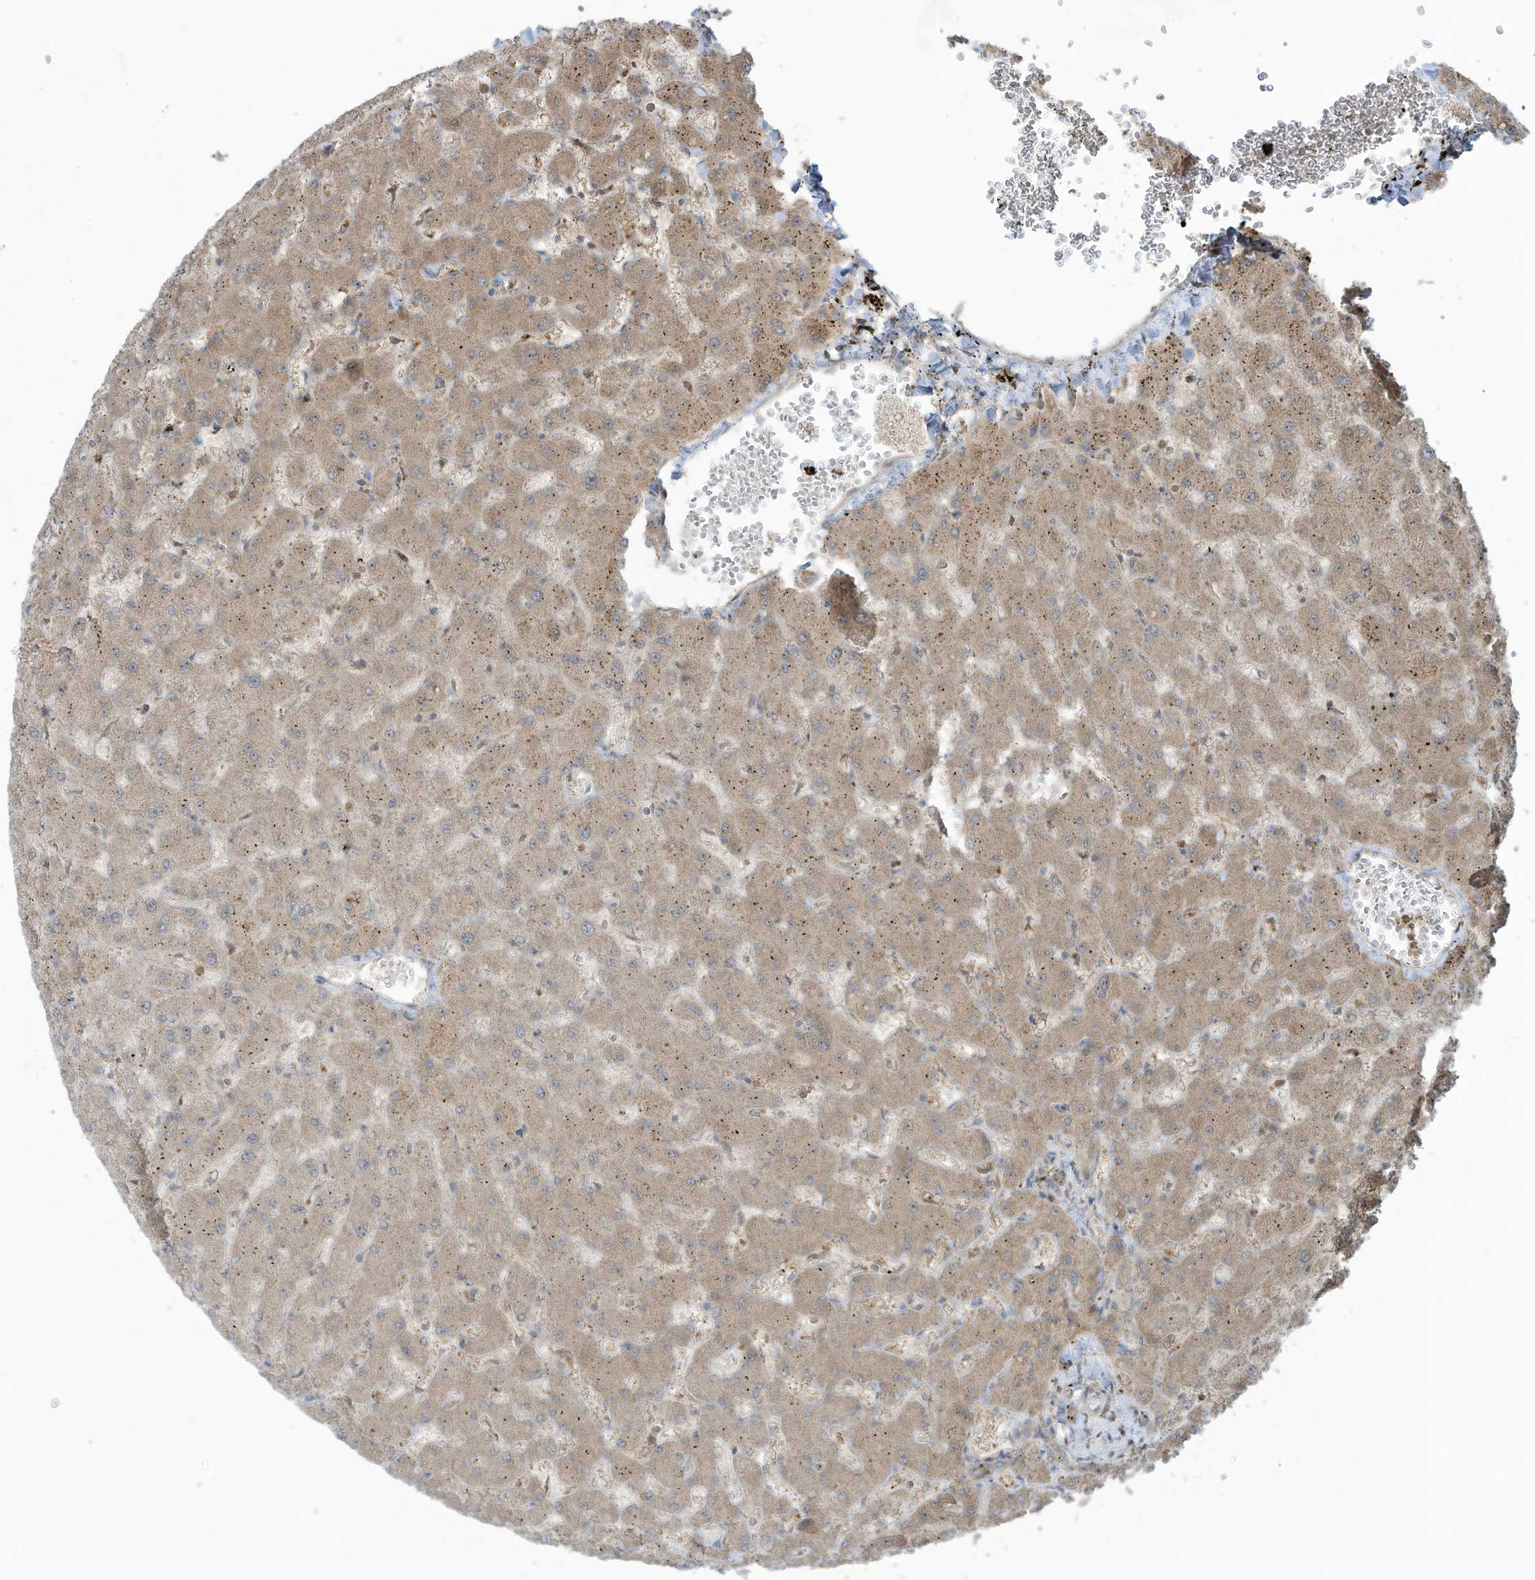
{"staining": {"intensity": "weak", "quantity": ">75%", "location": "cytoplasmic/membranous"}, "tissue": "liver", "cell_type": "Cholangiocytes", "image_type": "normal", "snomed": [{"axis": "morphology", "description": "Normal tissue, NOS"}, {"axis": "topography", "description": "Liver"}], "caption": "An immunohistochemistry (IHC) micrograph of normal tissue is shown. Protein staining in brown shows weak cytoplasmic/membranous positivity in liver within cholangiocytes.", "gene": "CARF", "patient": {"sex": "female", "age": 63}}